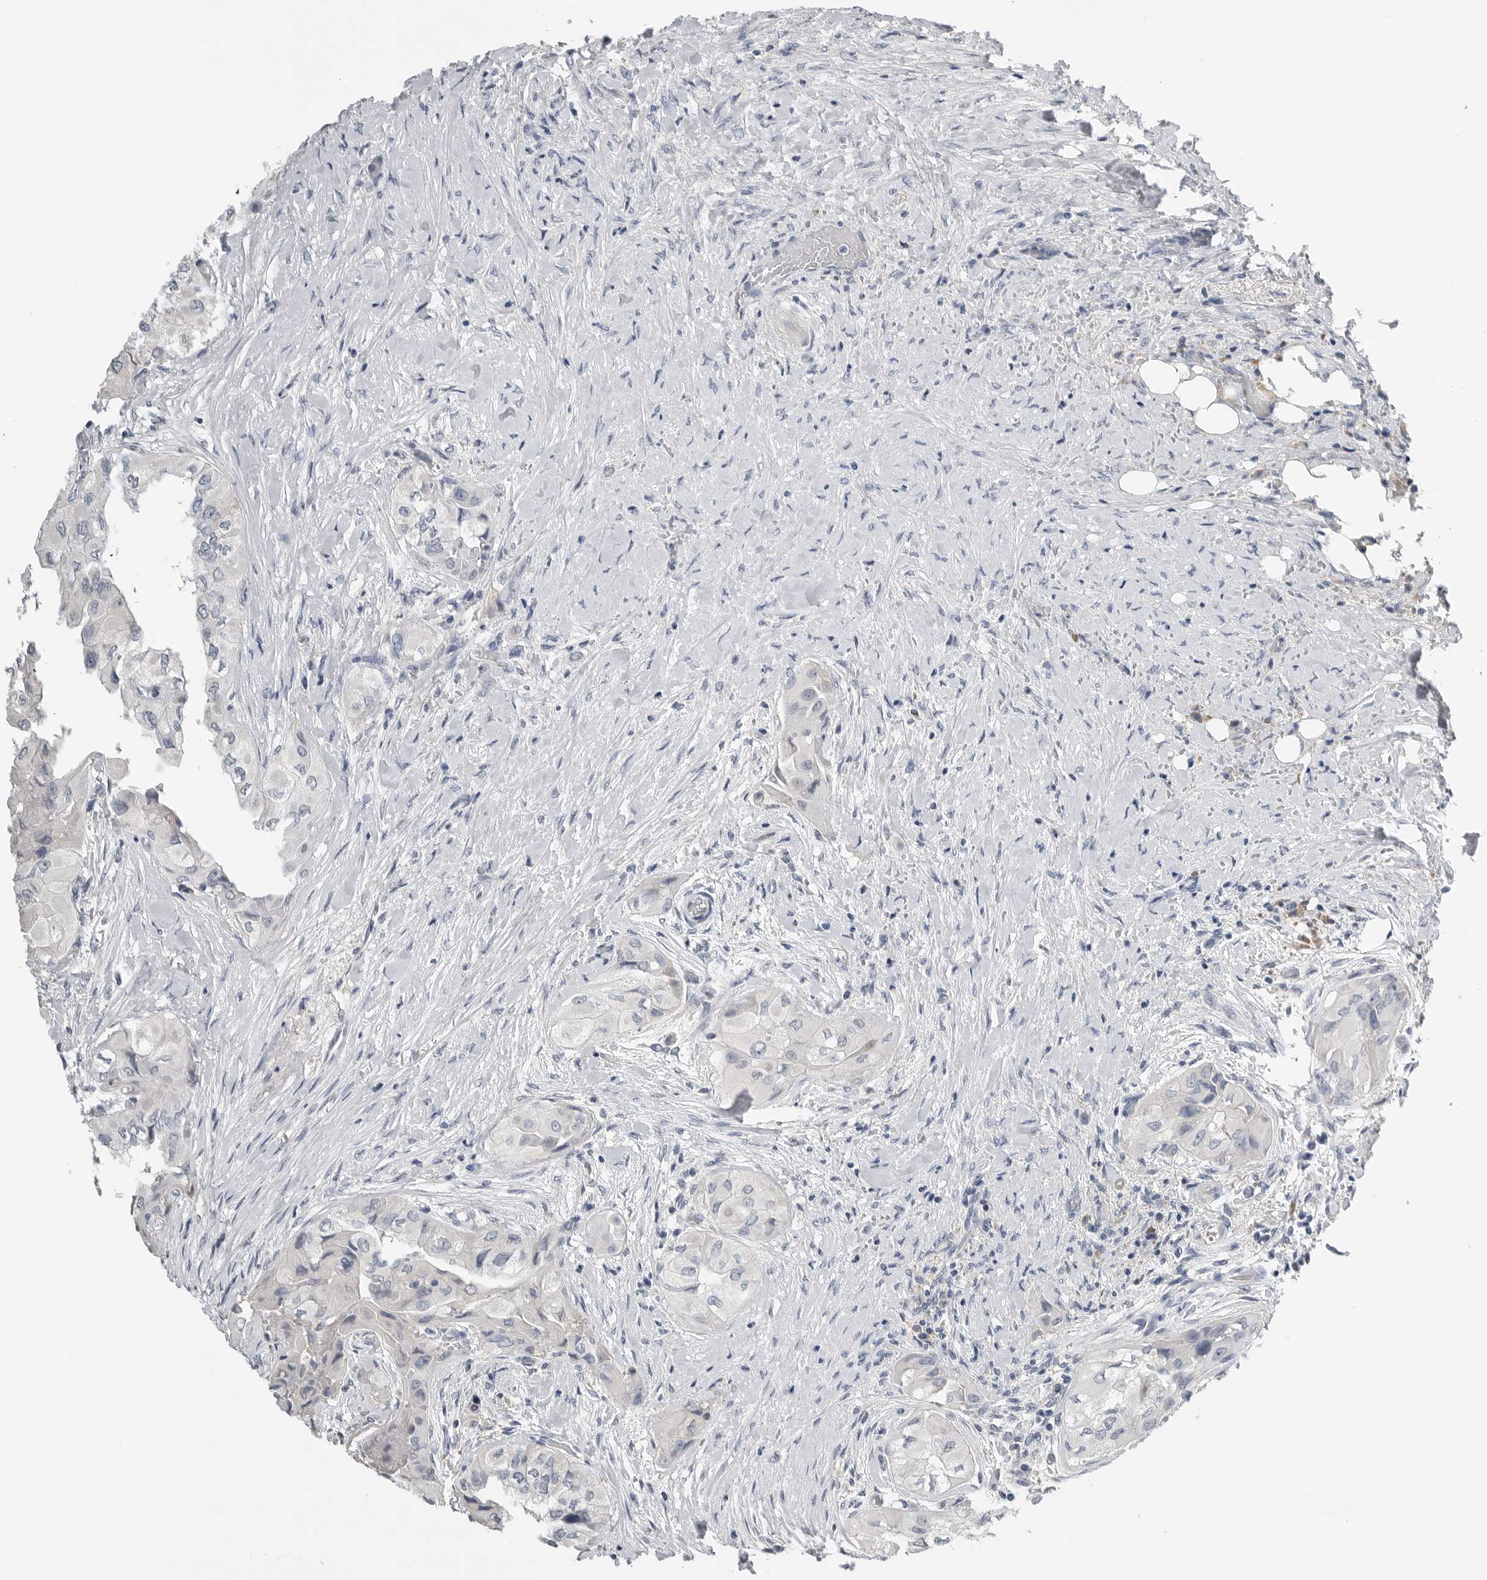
{"staining": {"intensity": "negative", "quantity": "none", "location": "none"}, "tissue": "thyroid cancer", "cell_type": "Tumor cells", "image_type": "cancer", "snomed": [{"axis": "morphology", "description": "Papillary adenocarcinoma, NOS"}, {"axis": "topography", "description": "Thyroid gland"}], "caption": "Thyroid cancer (papillary adenocarcinoma) was stained to show a protein in brown. There is no significant positivity in tumor cells.", "gene": "FABP6", "patient": {"sex": "female", "age": 59}}